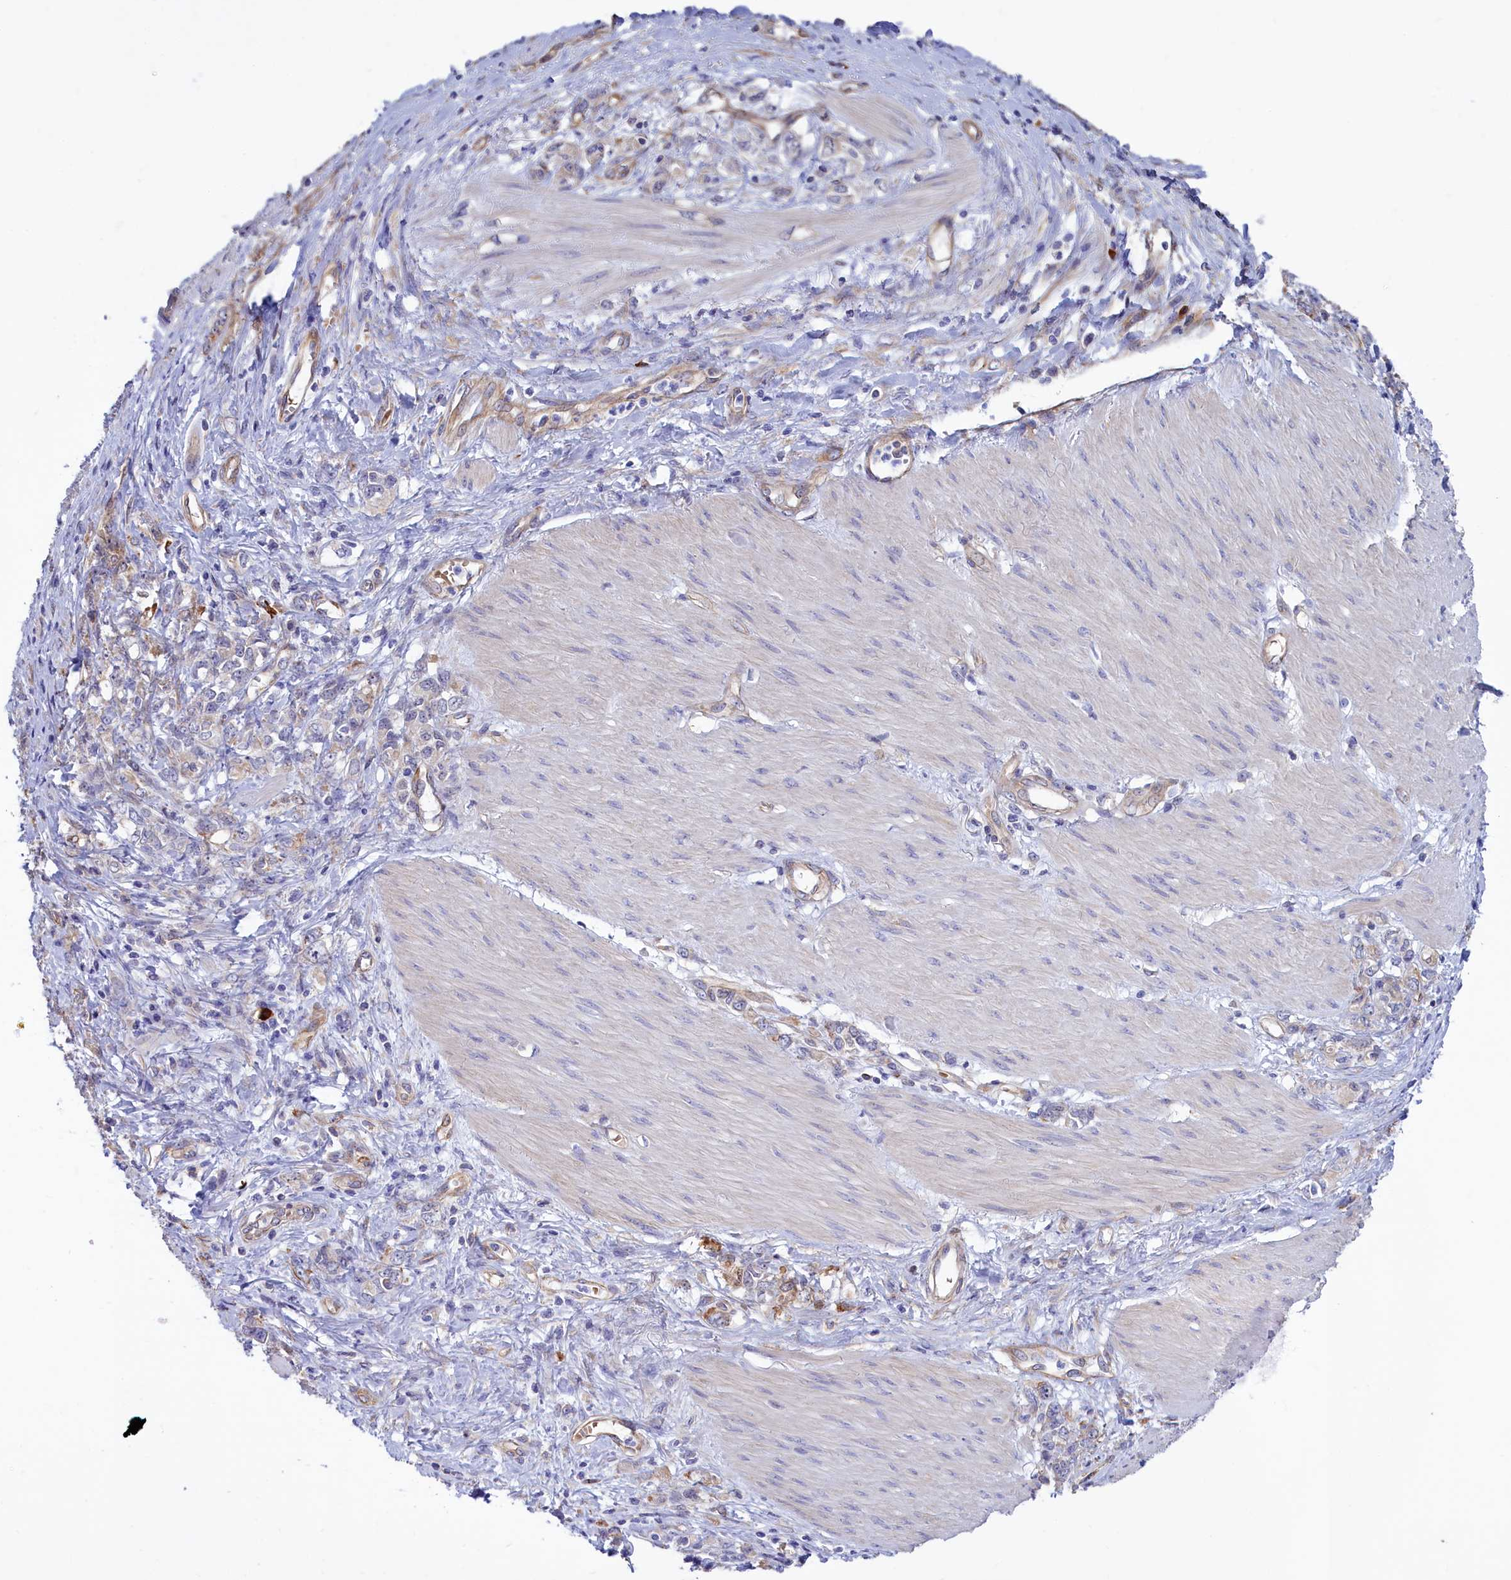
{"staining": {"intensity": "weak", "quantity": "<25%", "location": "cytoplasmic/membranous"}, "tissue": "stomach cancer", "cell_type": "Tumor cells", "image_type": "cancer", "snomed": [{"axis": "morphology", "description": "Adenocarcinoma, NOS"}, {"axis": "topography", "description": "Stomach"}], "caption": "This is an IHC micrograph of human stomach cancer. There is no staining in tumor cells.", "gene": "ABCC12", "patient": {"sex": "female", "age": 76}}